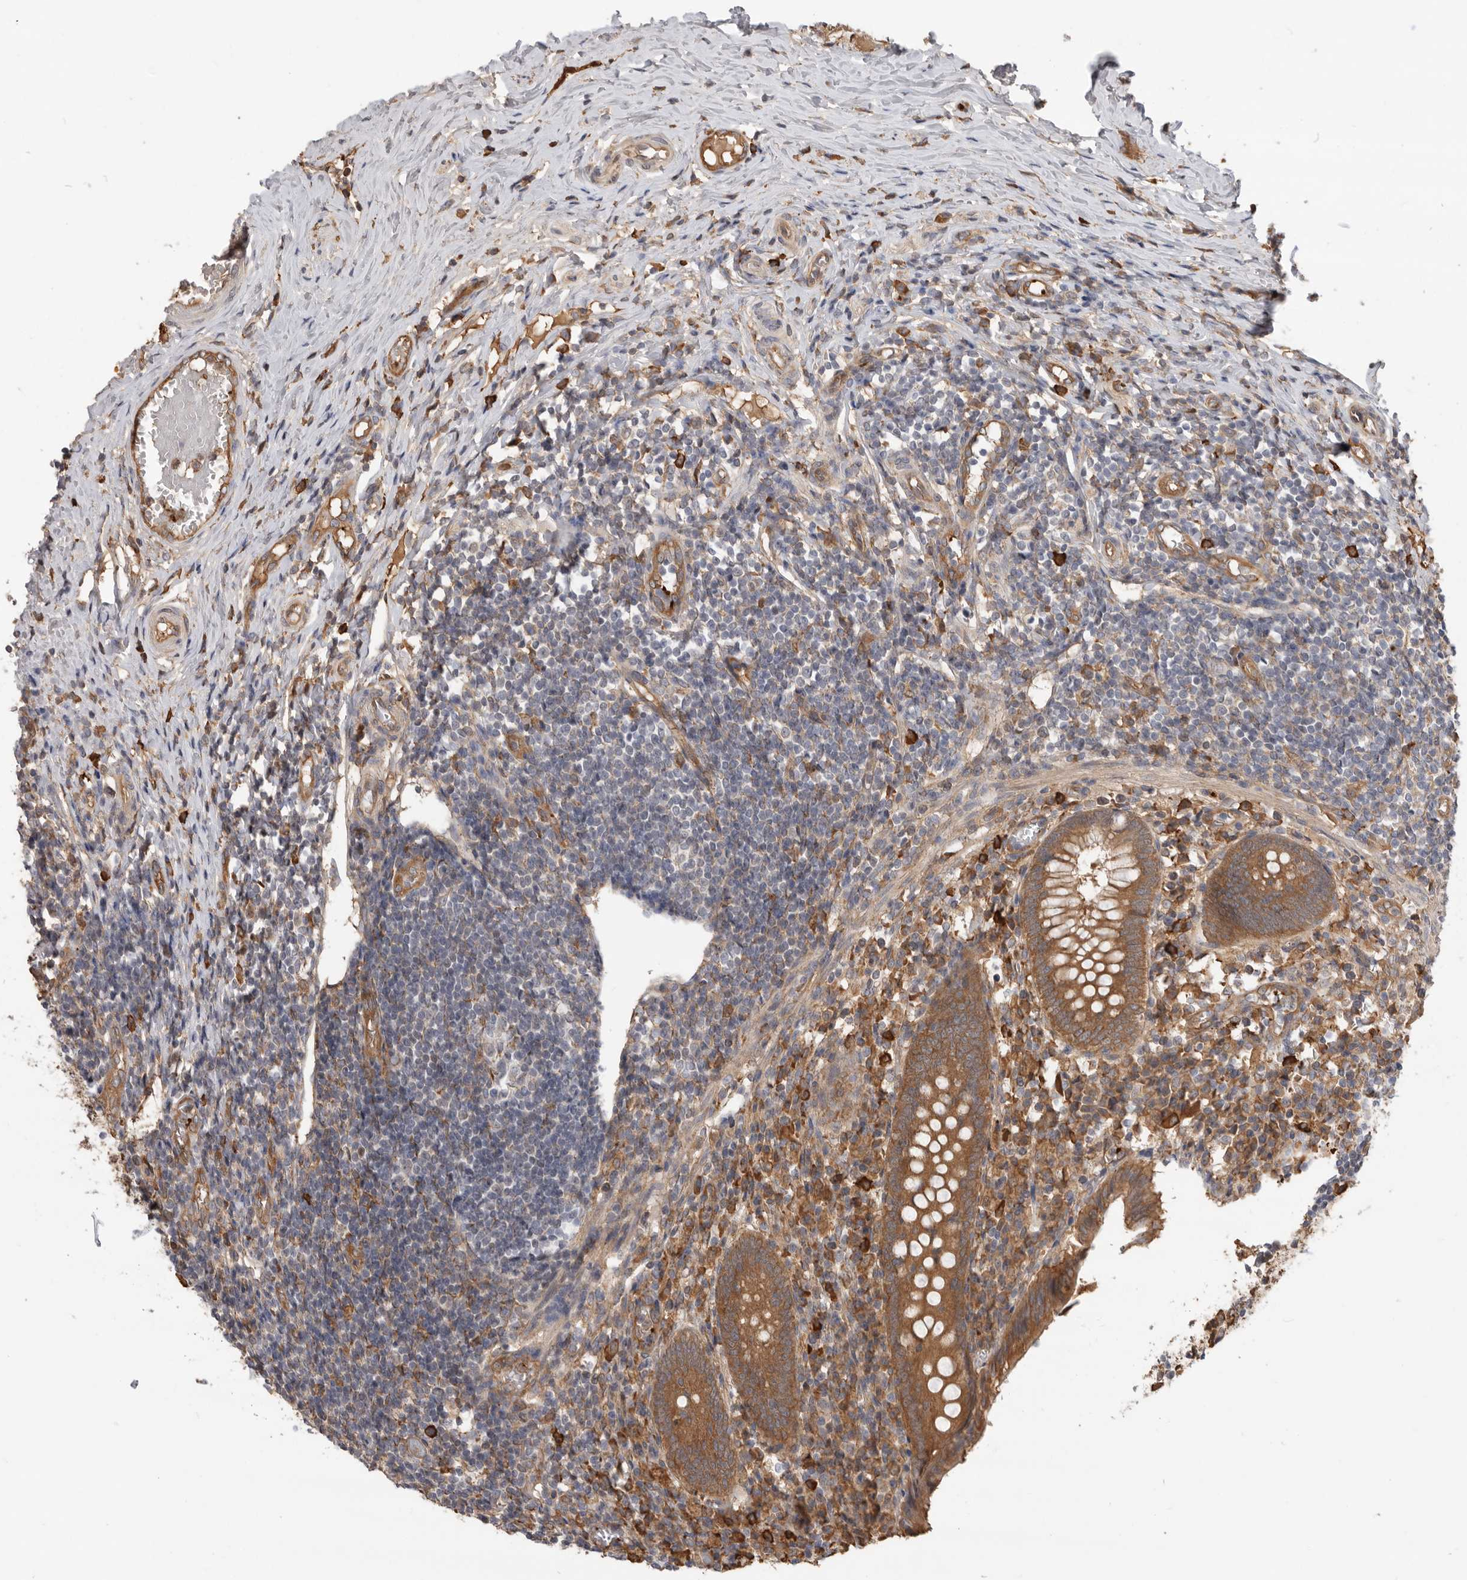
{"staining": {"intensity": "moderate", "quantity": ">75%", "location": "cytoplasmic/membranous"}, "tissue": "appendix", "cell_type": "Glandular cells", "image_type": "normal", "snomed": [{"axis": "morphology", "description": "Normal tissue, NOS"}, {"axis": "topography", "description": "Appendix"}], "caption": "Normal appendix shows moderate cytoplasmic/membranous staining in approximately >75% of glandular cells.", "gene": "CDC42BPB", "patient": {"sex": "female", "age": 17}}